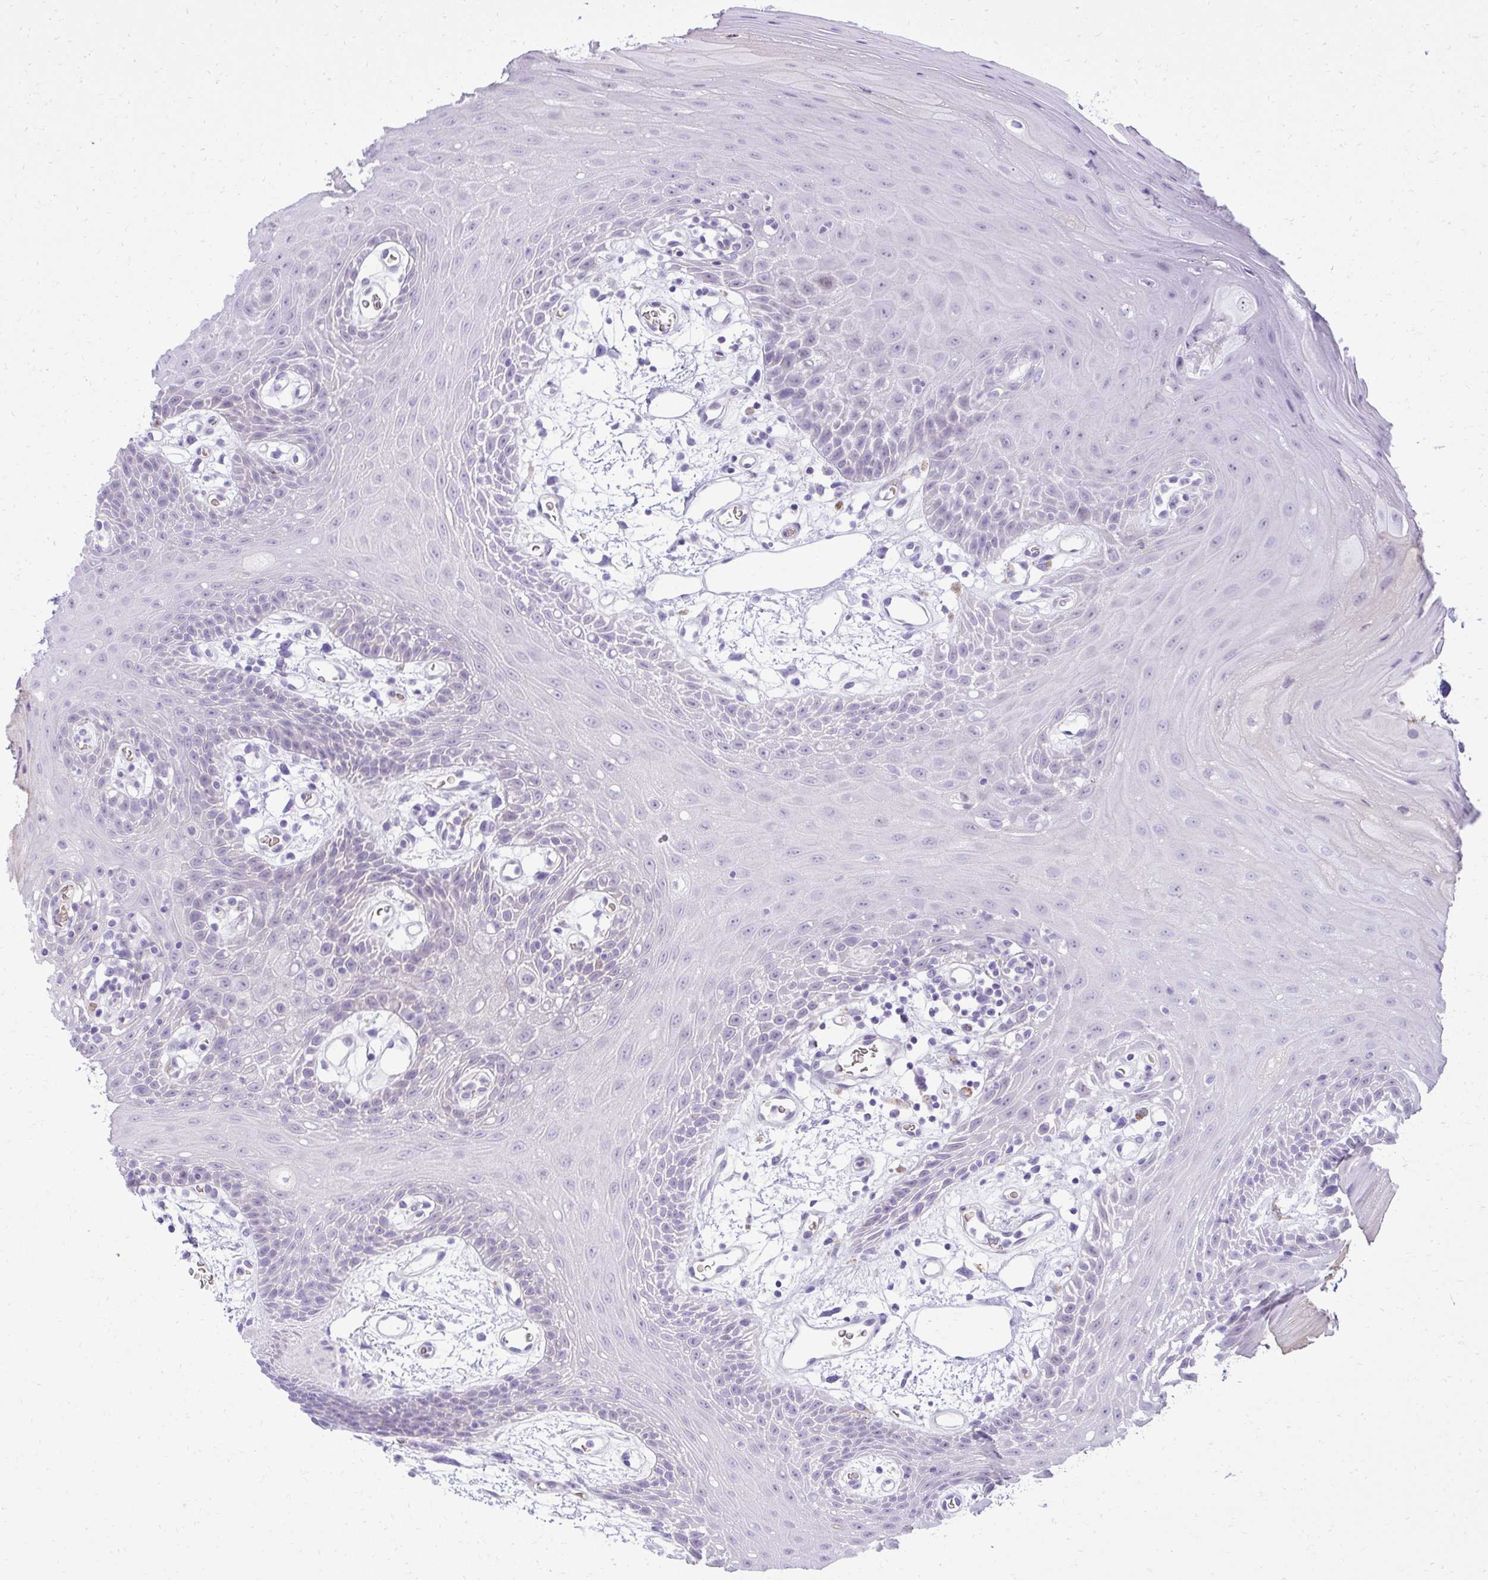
{"staining": {"intensity": "negative", "quantity": "none", "location": "none"}, "tissue": "oral mucosa", "cell_type": "Squamous epithelial cells", "image_type": "normal", "snomed": [{"axis": "morphology", "description": "Normal tissue, NOS"}, {"axis": "topography", "description": "Oral tissue"}], "caption": "The micrograph reveals no significant positivity in squamous epithelial cells of oral mucosa. (DAB IHC, high magnification).", "gene": "PITPNM3", "patient": {"sex": "female", "age": 59}}